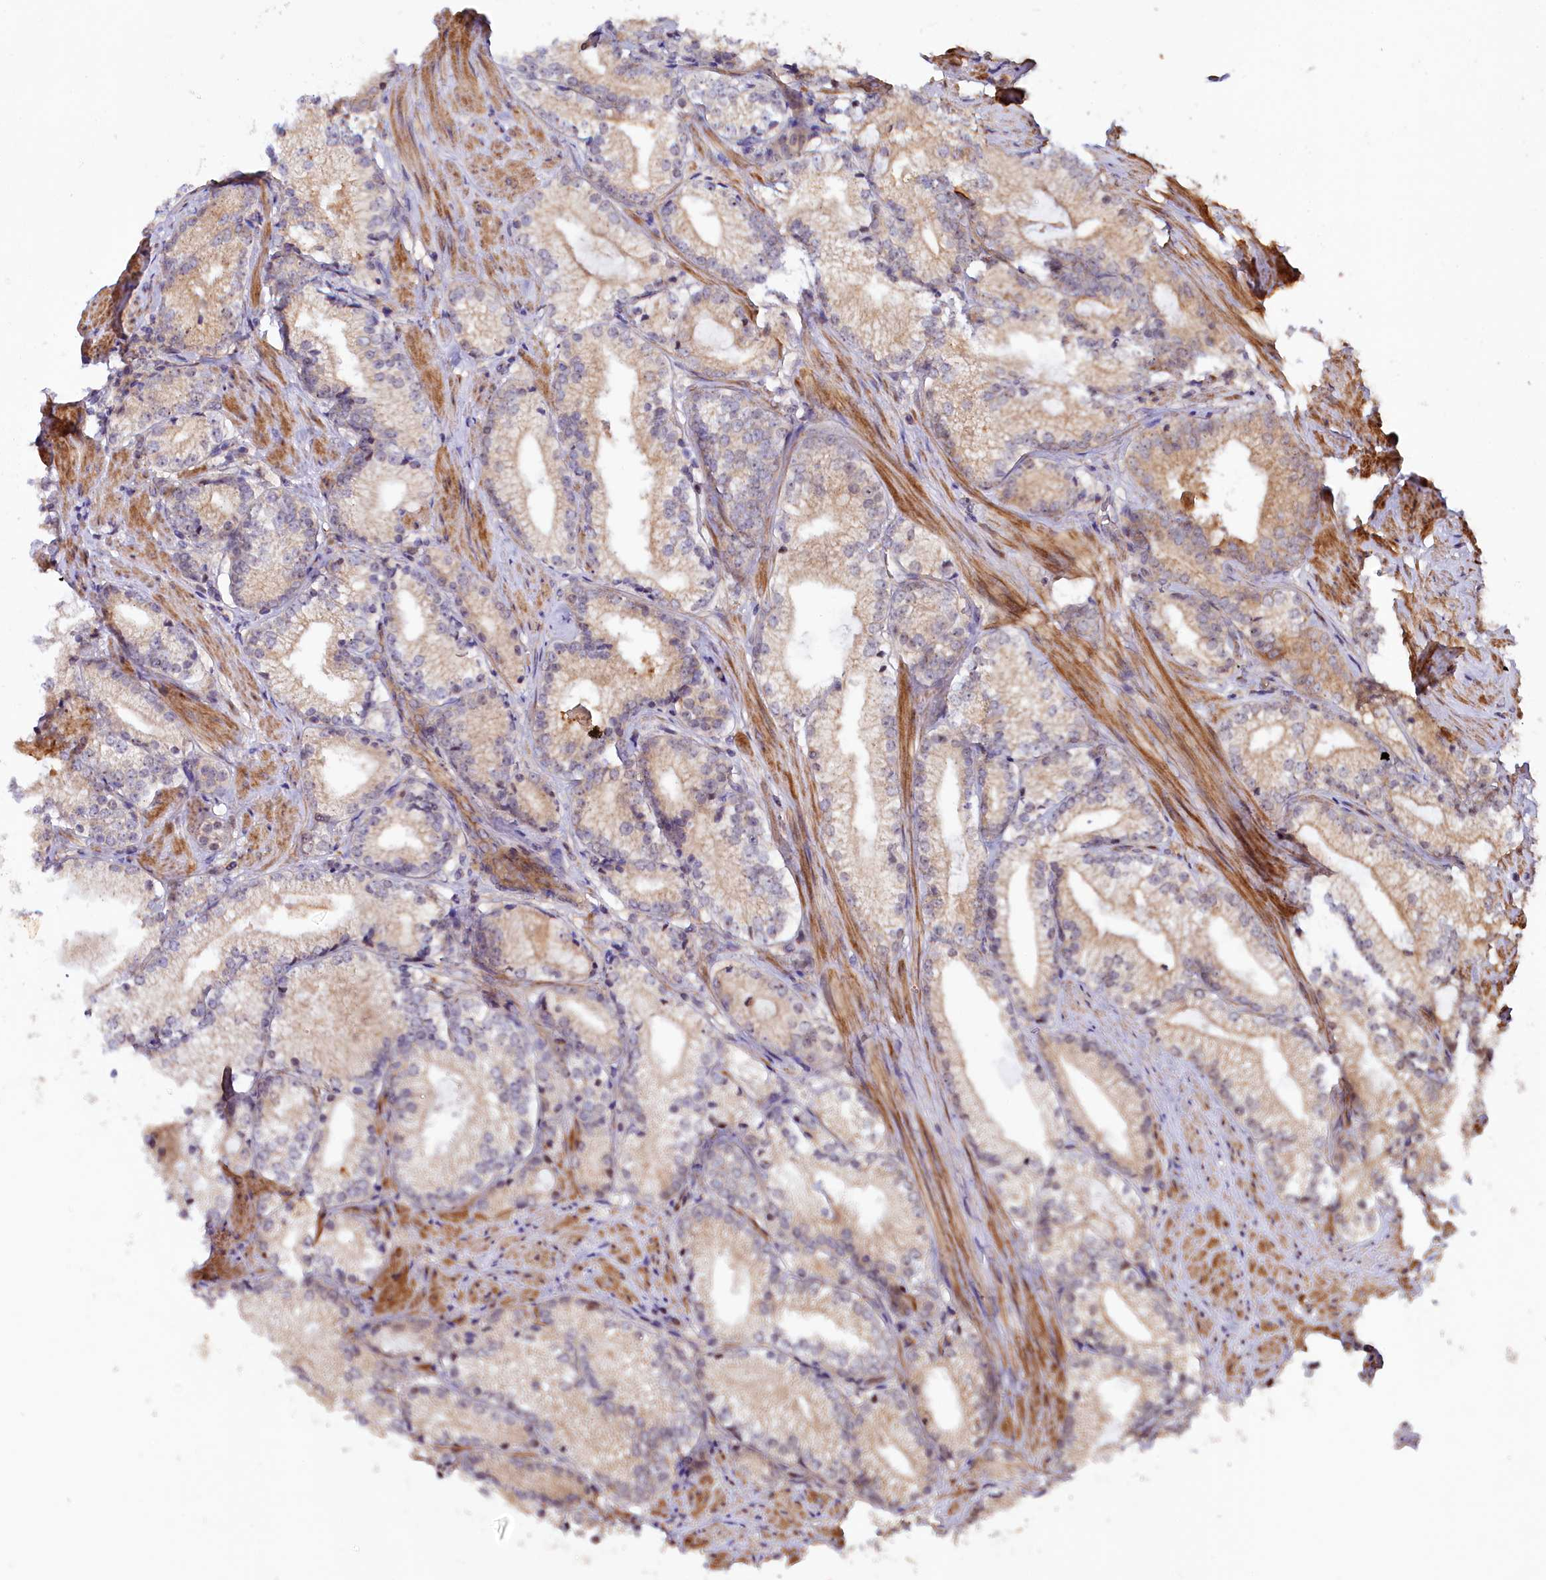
{"staining": {"intensity": "weak", "quantity": "25%-75%", "location": "cytoplasmic/membranous,nuclear"}, "tissue": "prostate cancer", "cell_type": "Tumor cells", "image_type": "cancer", "snomed": [{"axis": "morphology", "description": "Adenocarcinoma, High grade"}, {"axis": "topography", "description": "Prostate"}], "caption": "Adenocarcinoma (high-grade) (prostate) was stained to show a protein in brown. There is low levels of weak cytoplasmic/membranous and nuclear positivity in approximately 25%-75% of tumor cells. (DAB IHC with brightfield microscopy, high magnification).", "gene": "NEDD1", "patient": {"sex": "male", "age": 66}}